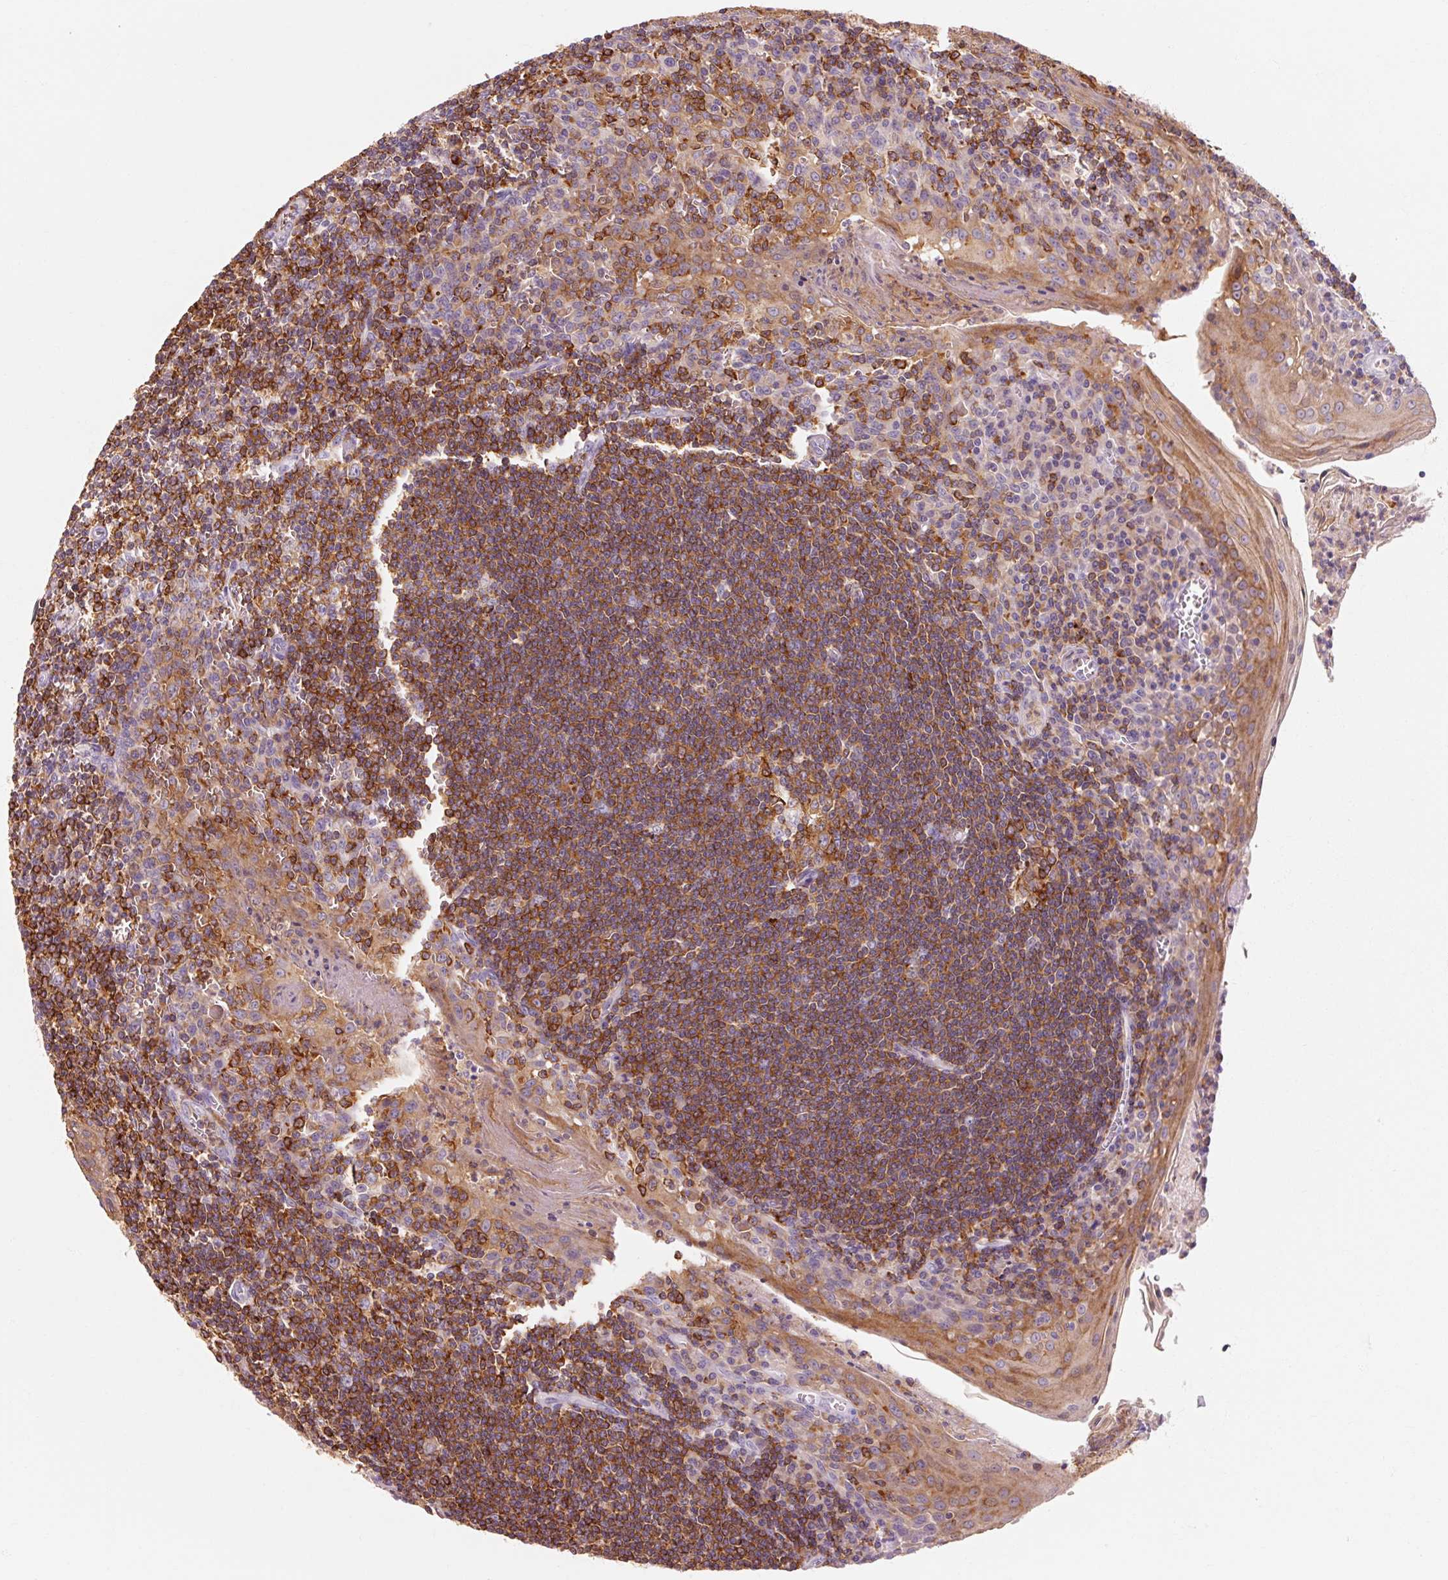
{"staining": {"intensity": "strong", "quantity": ">75%", "location": "cytoplasmic/membranous"}, "tissue": "tonsil", "cell_type": "Germinal center cells", "image_type": "normal", "snomed": [{"axis": "morphology", "description": "Normal tissue, NOS"}, {"axis": "topography", "description": "Tonsil"}], "caption": "IHC photomicrograph of normal tonsil stained for a protein (brown), which reveals high levels of strong cytoplasmic/membranous positivity in approximately >75% of germinal center cells.", "gene": "OR8K1", "patient": {"sex": "male", "age": 27}}